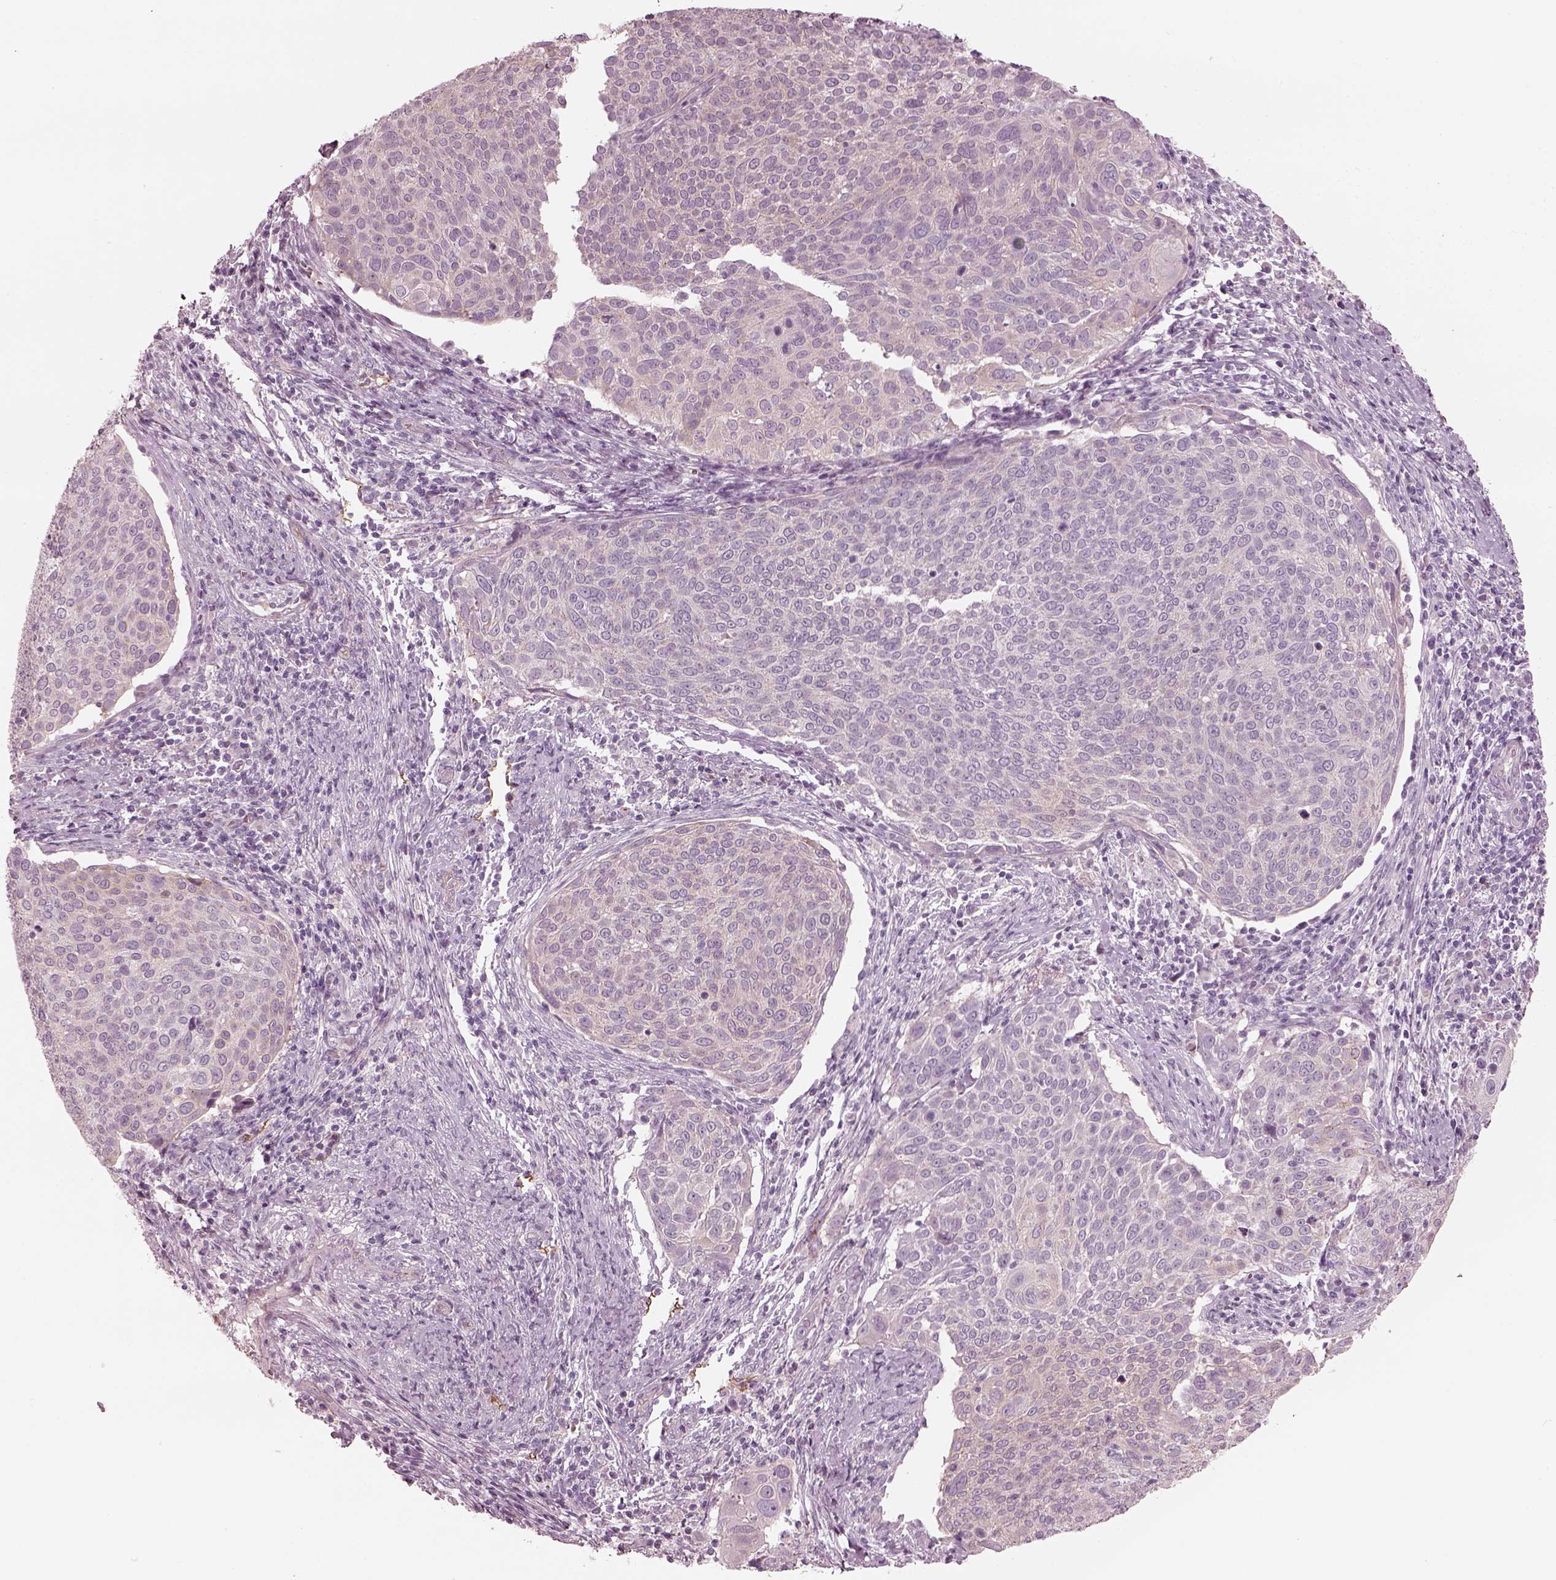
{"staining": {"intensity": "negative", "quantity": "none", "location": "none"}, "tissue": "cervical cancer", "cell_type": "Tumor cells", "image_type": "cancer", "snomed": [{"axis": "morphology", "description": "Squamous cell carcinoma, NOS"}, {"axis": "topography", "description": "Cervix"}], "caption": "Tumor cells are negative for protein expression in human cervical cancer (squamous cell carcinoma).", "gene": "EIF4E1B", "patient": {"sex": "female", "age": 39}}